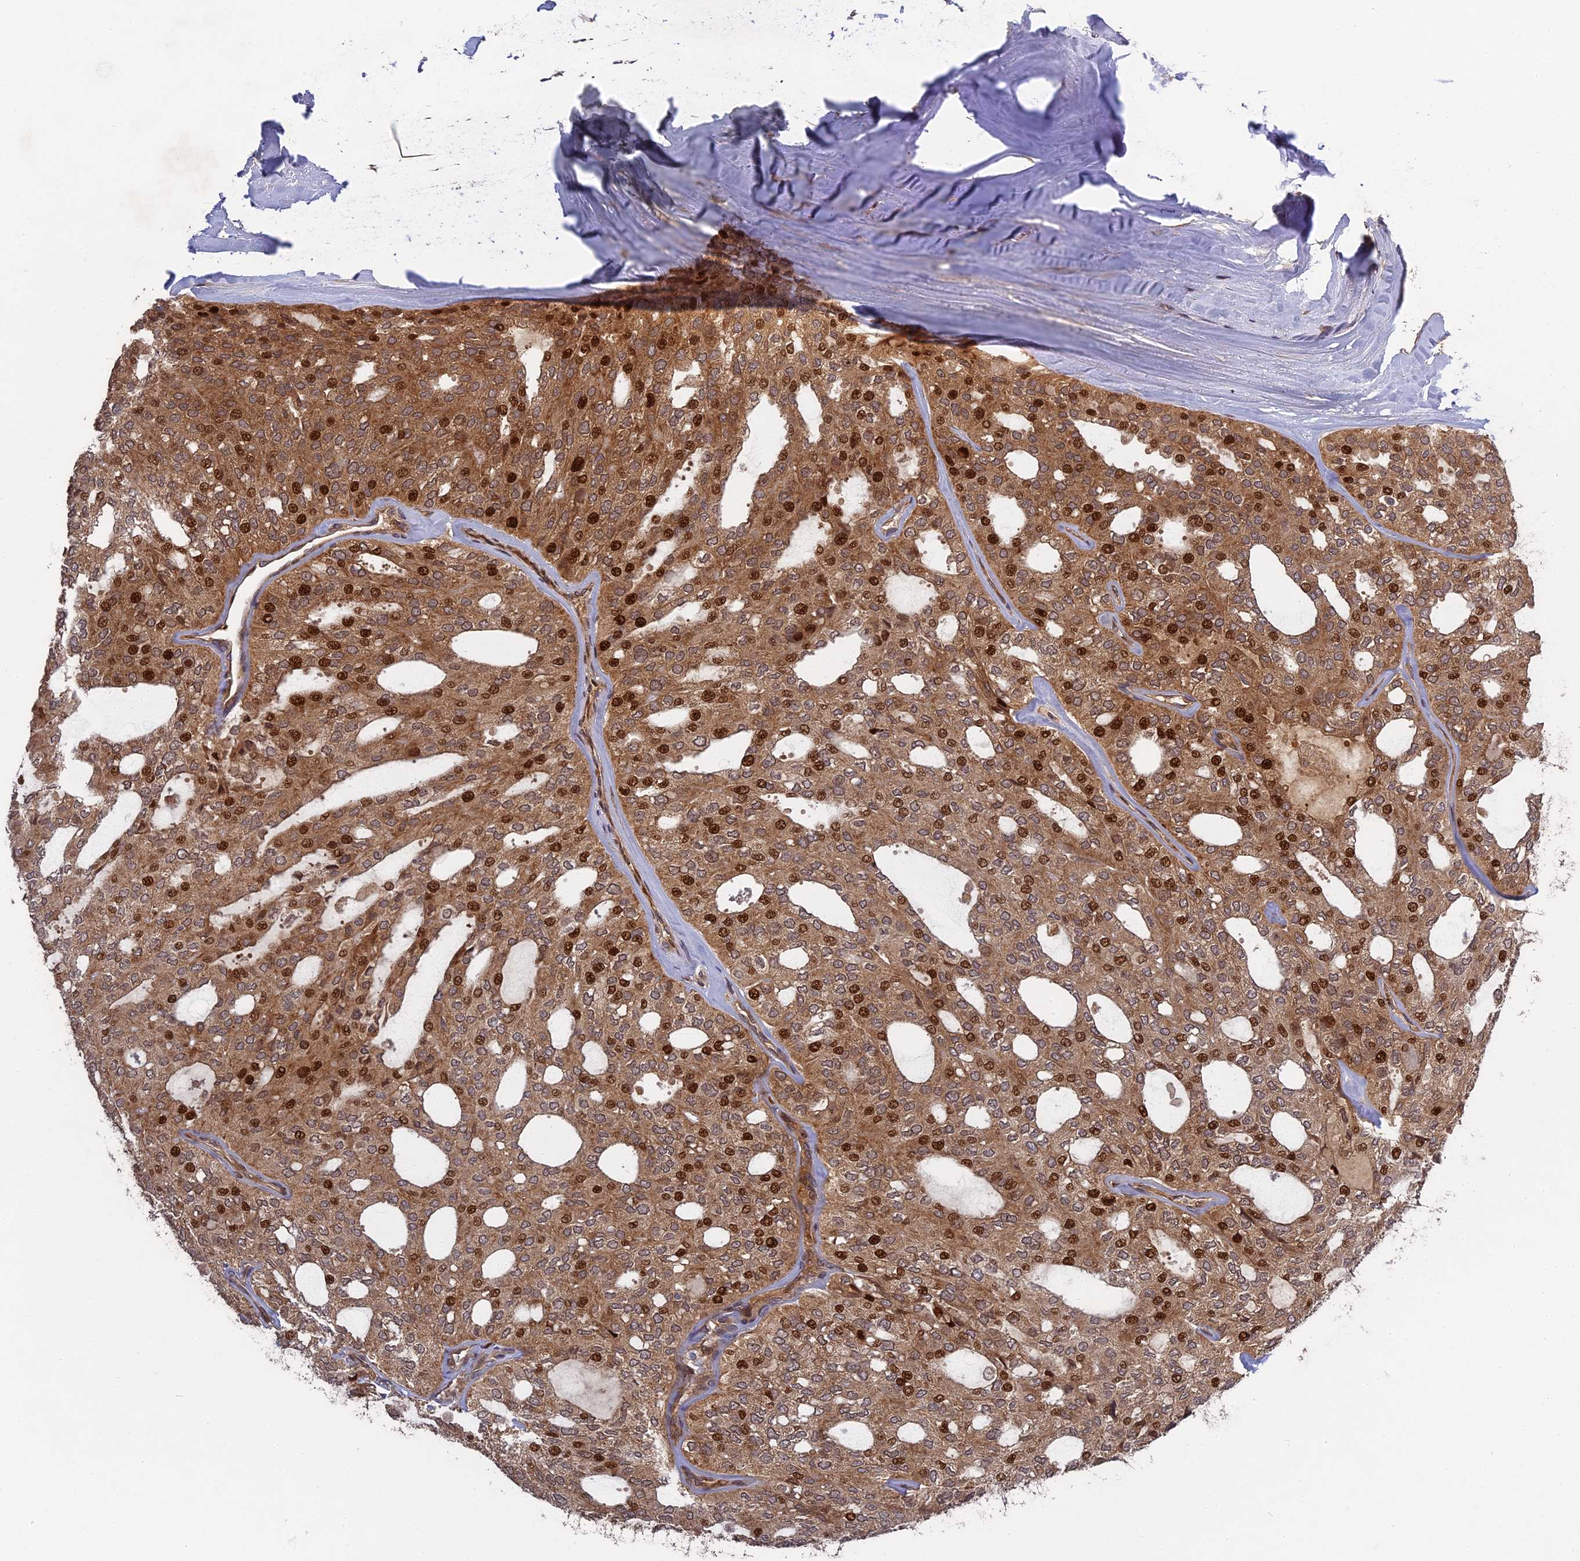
{"staining": {"intensity": "strong", "quantity": ">75%", "location": "cytoplasmic/membranous,nuclear"}, "tissue": "thyroid cancer", "cell_type": "Tumor cells", "image_type": "cancer", "snomed": [{"axis": "morphology", "description": "Follicular adenoma carcinoma, NOS"}, {"axis": "topography", "description": "Thyroid gland"}], "caption": "Immunohistochemical staining of human follicular adenoma carcinoma (thyroid) reveals strong cytoplasmic/membranous and nuclear protein expression in about >75% of tumor cells. (DAB = brown stain, brightfield microscopy at high magnification).", "gene": "TMUB2", "patient": {"sex": "male", "age": 75}}